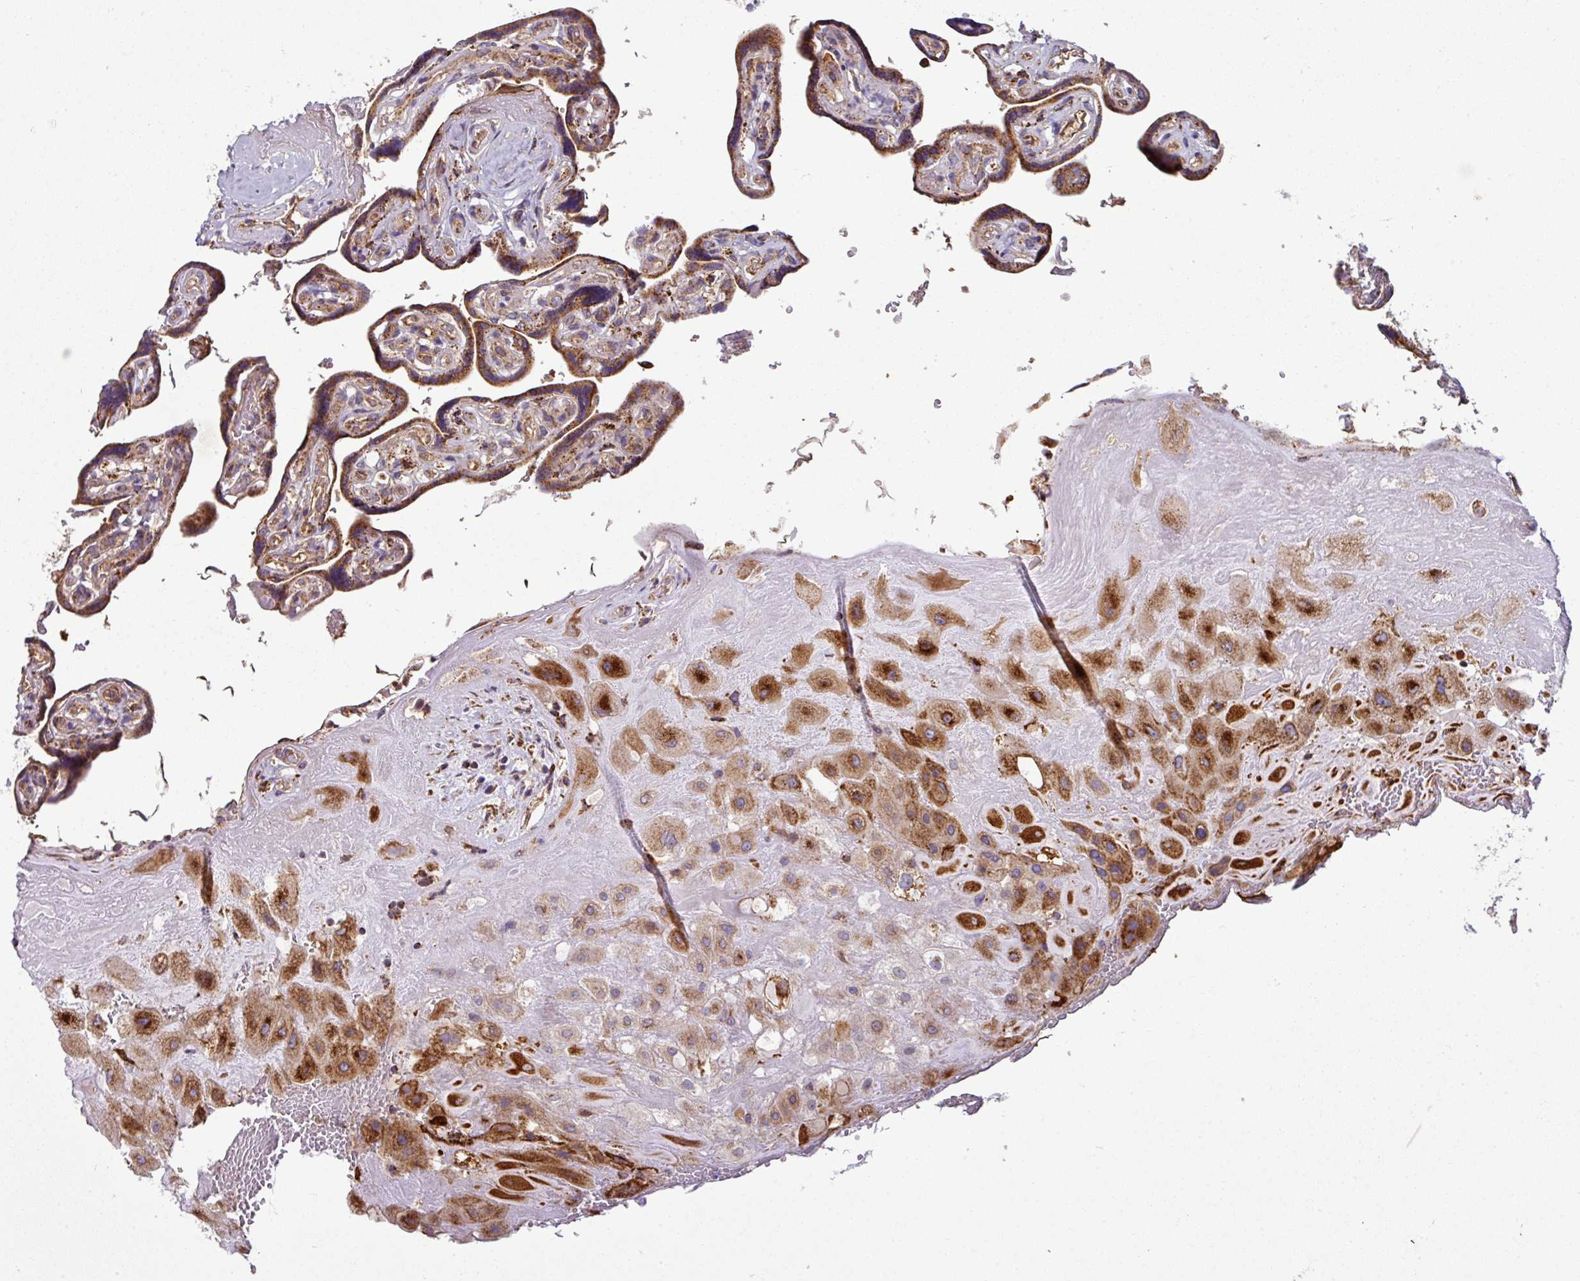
{"staining": {"intensity": "strong", "quantity": ">75%", "location": "cytoplasmic/membranous"}, "tissue": "placenta", "cell_type": "Decidual cells", "image_type": "normal", "snomed": [{"axis": "morphology", "description": "Normal tissue, NOS"}, {"axis": "topography", "description": "Placenta"}], "caption": "An IHC micrograph of unremarkable tissue is shown. Protein staining in brown labels strong cytoplasmic/membranous positivity in placenta within decidual cells.", "gene": "PRELID3B", "patient": {"sex": "female", "age": 32}}